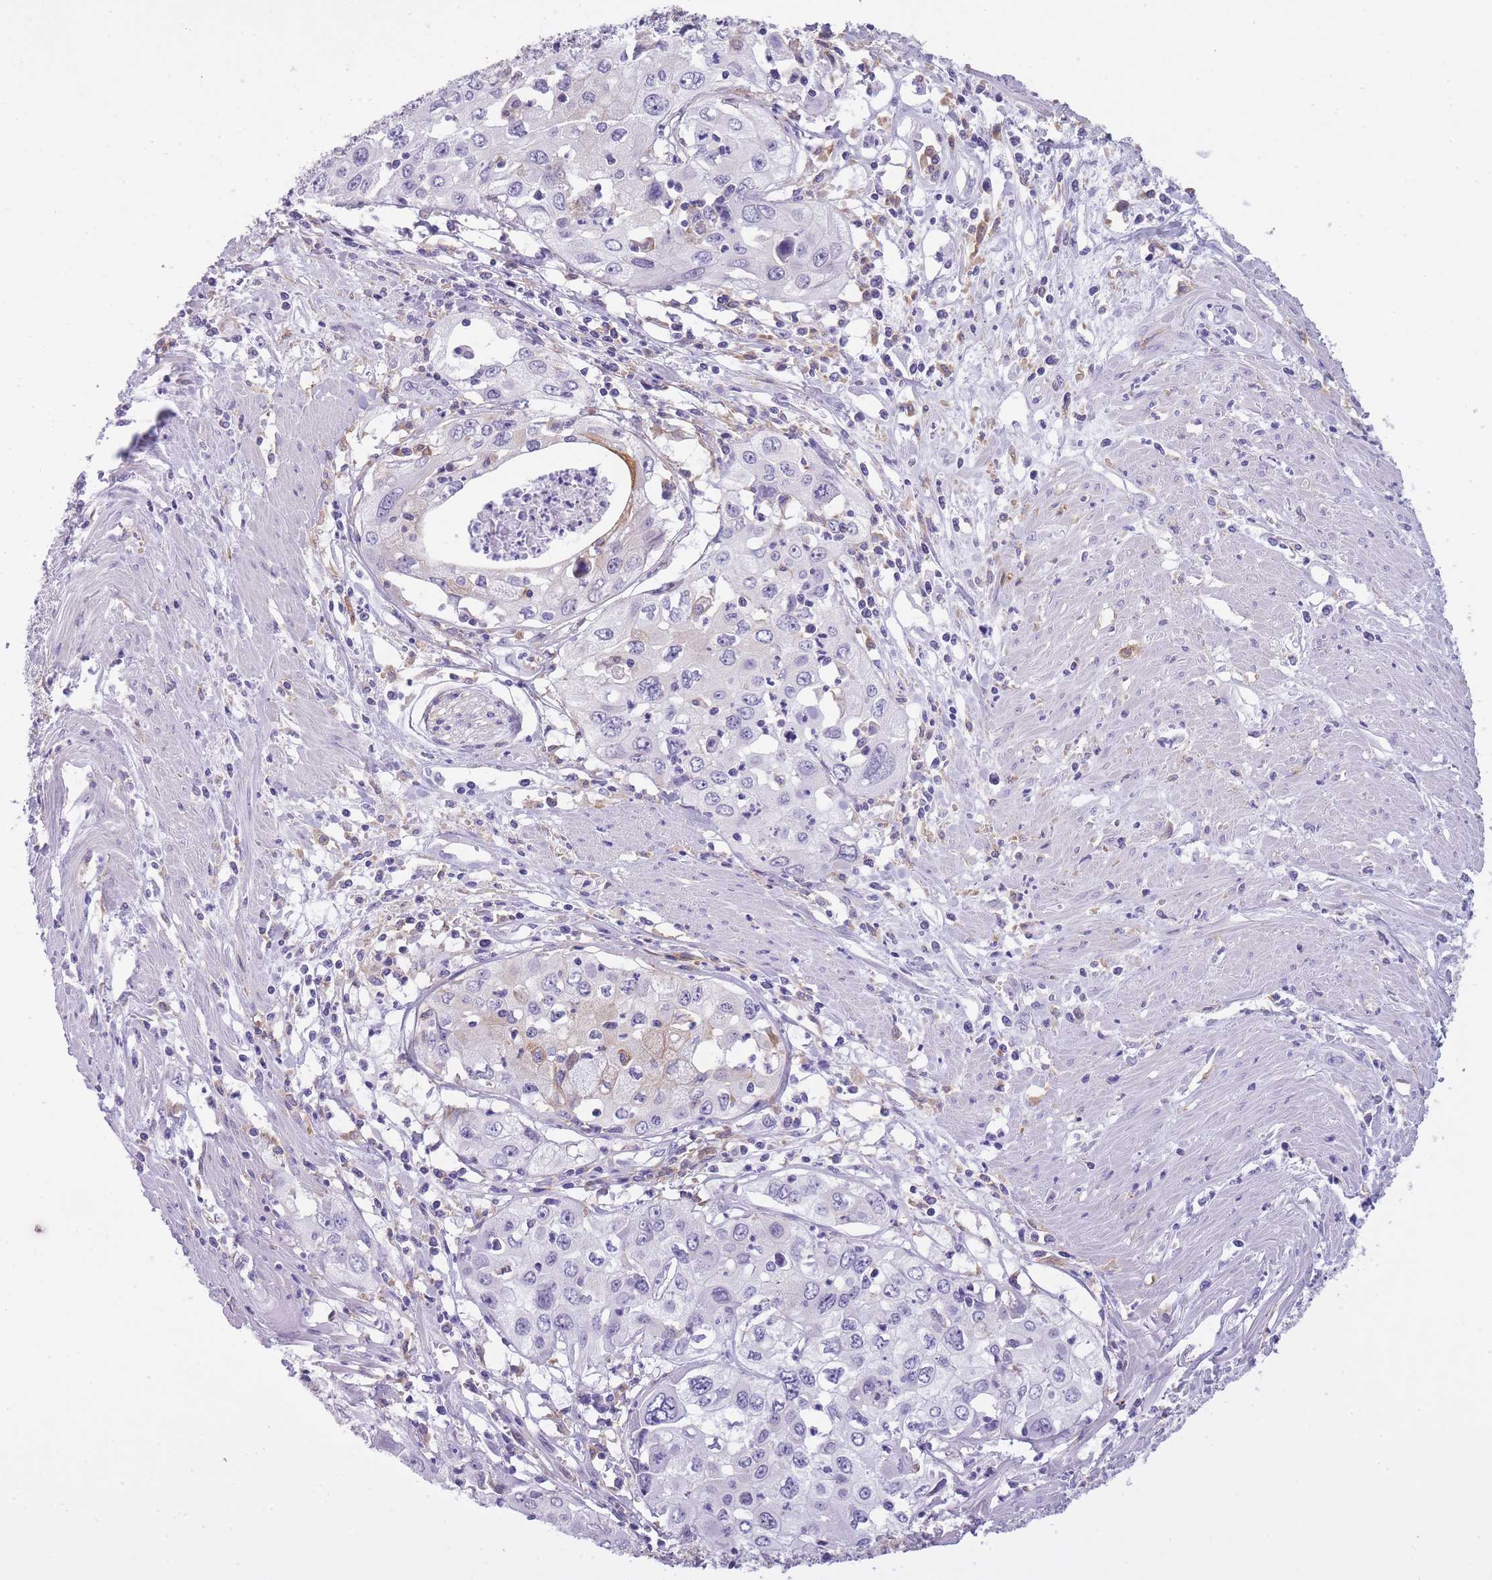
{"staining": {"intensity": "negative", "quantity": "none", "location": "none"}, "tissue": "cervical cancer", "cell_type": "Tumor cells", "image_type": "cancer", "snomed": [{"axis": "morphology", "description": "Squamous cell carcinoma, NOS"}, {"axis": "topography", "description": "Cervix"}], "caption": "Immunohistochemistry image of neoplastic tissue: squamous cell carcinoma (cervical) stained with DAB (3,3'-diaminobenzidine) displays no significant protein expression in tumor cells.", "gene": "RADX", "patient": {"sex": "female", "age": 31}}